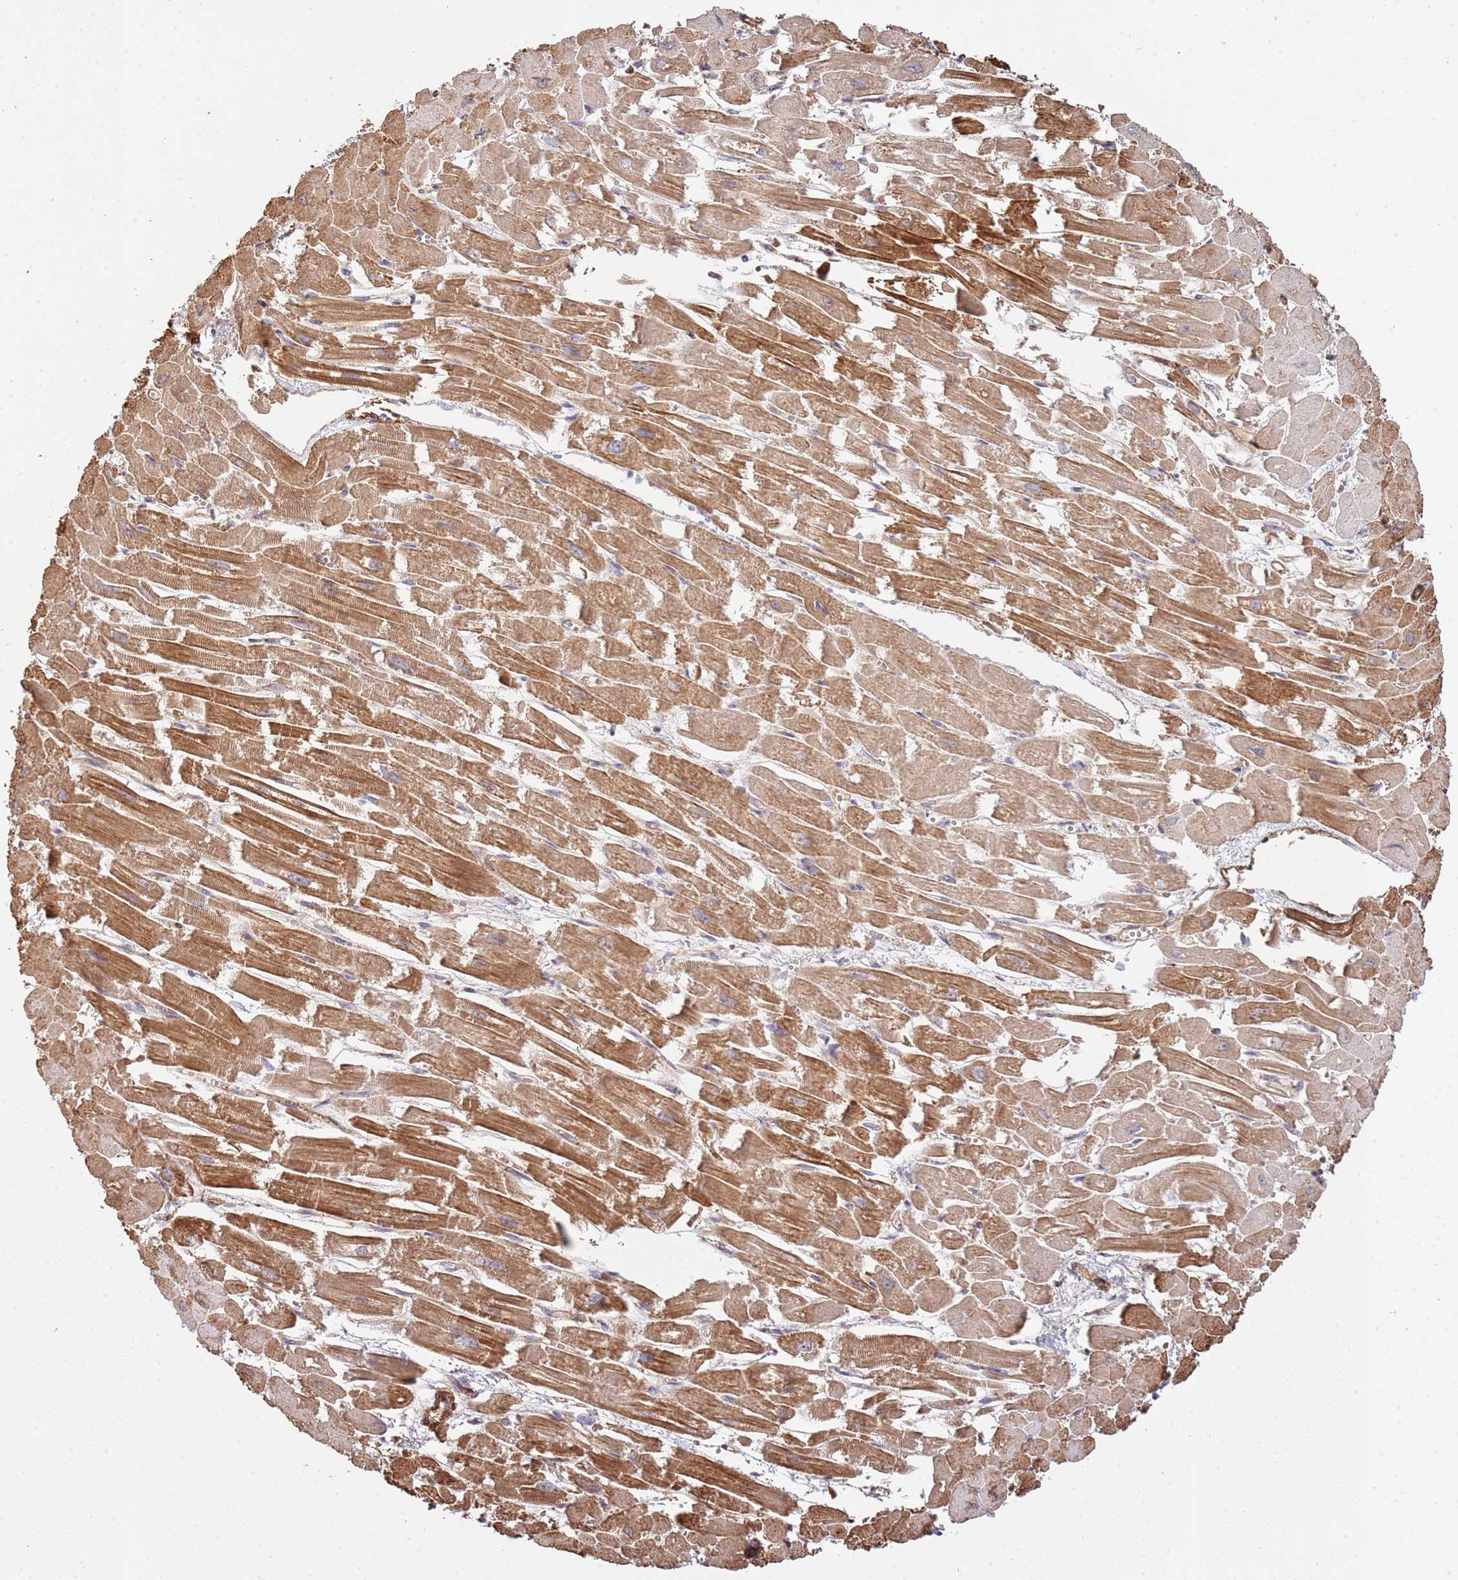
{"staining": {"intensity": "moderate", "quantity": ">75%", "location": "cytoplasmic/membranous"}, "tissue": "heart muscle", "cell_type": "Cardiomyocytes", "image_type": "normal", "snomed": [{"axis": "morphology", "description": "Normal tissue, NOS"}, {"axis": "topography", "description": "Heart"}], "caption": "Normal heart muscle displays moderate cytoplasmic/membranous staining in approximately >75% of cardiomyocytes, visualized by immunohistochemistry.", "gene": "NDUFAF4", "patient": {"sex": "male", "age": 54}}